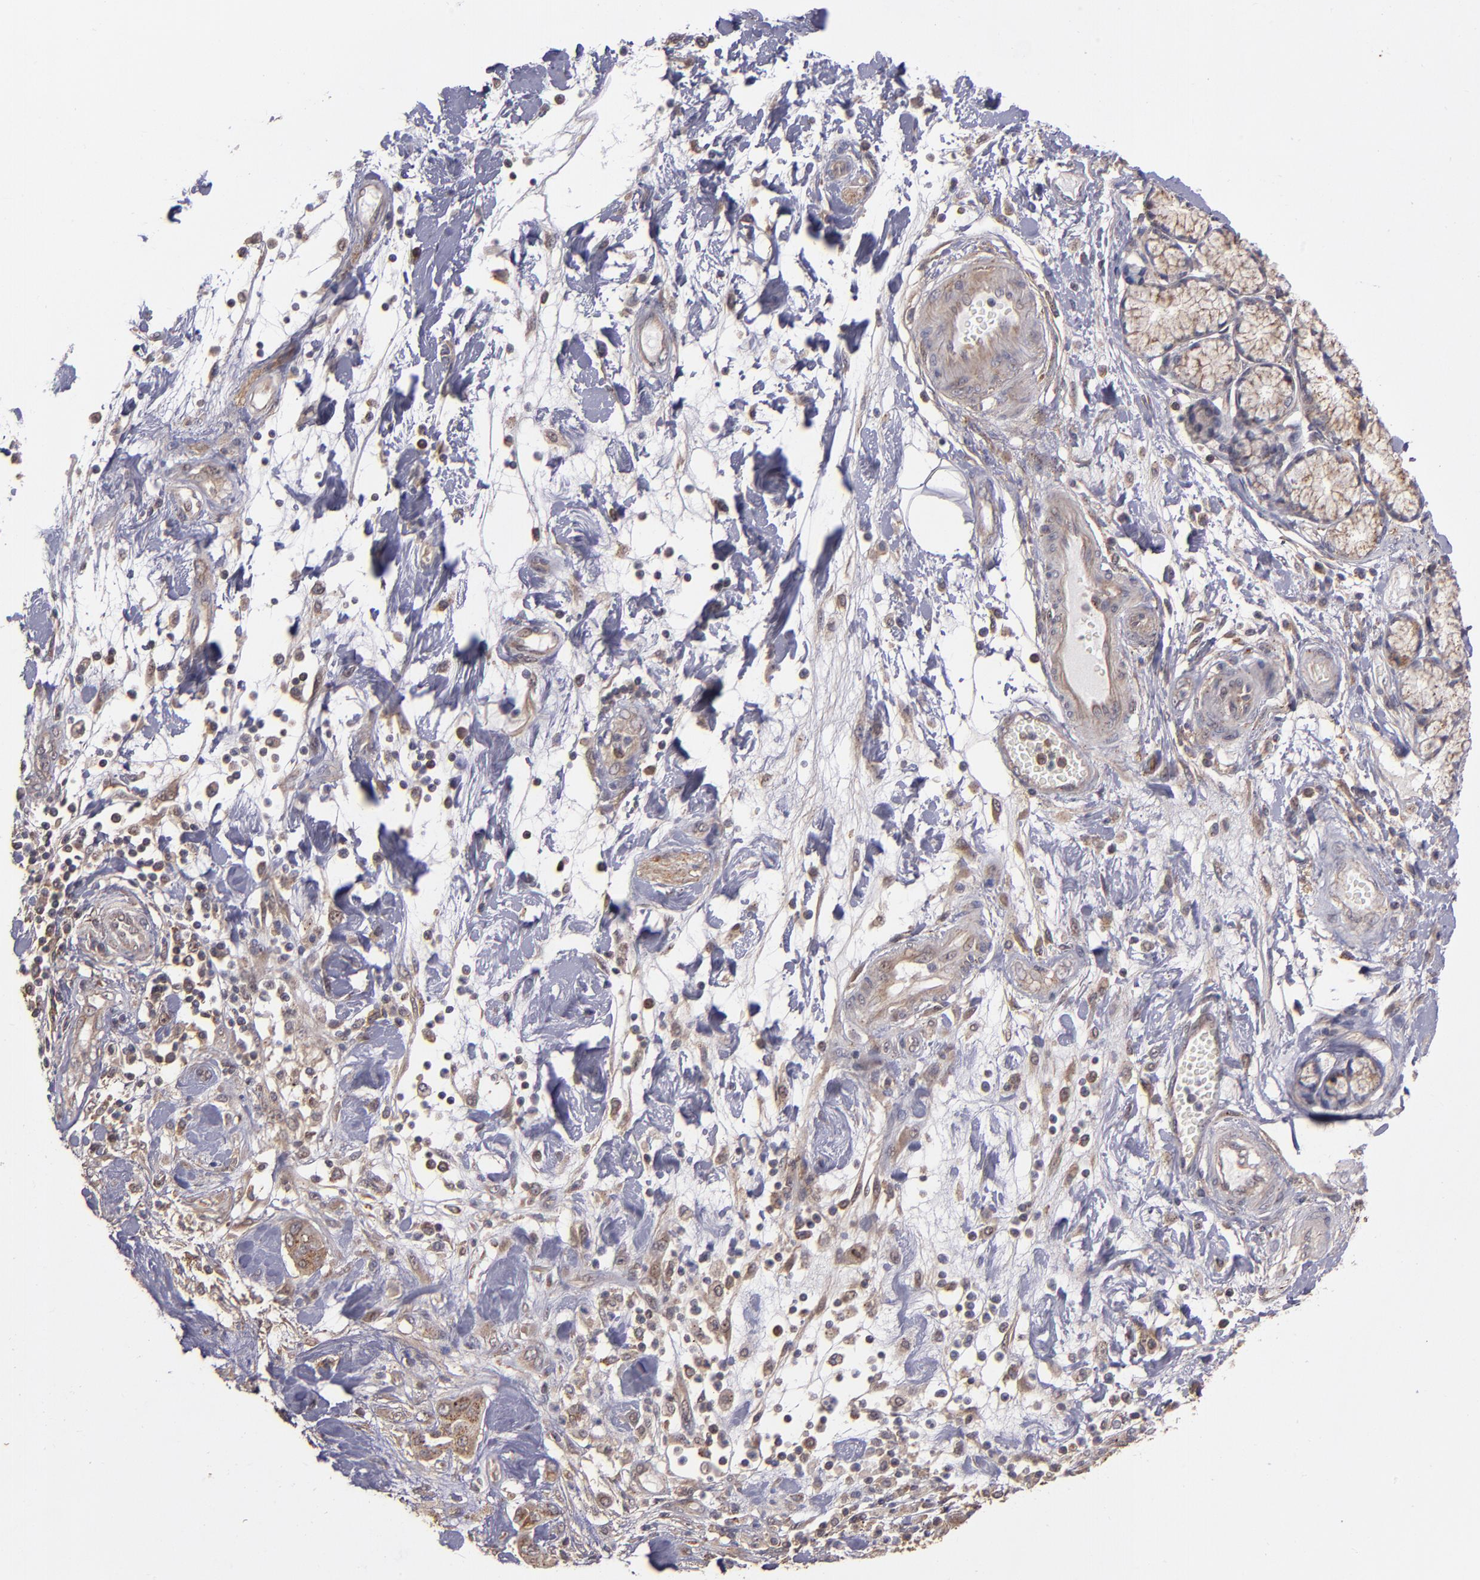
{"staining": {"intensity": "moderate", "quantity": "25%-75%", "location": "cytoplasmic/membranous"}, "tissue": "pancreatic cancer", "cell_type": "Tumor cells", "image_type": "cancer", "snomed": [{"axis": "morphology", "description": "Adenocarcinoma, NOS"}, {"axis": "morphology", "description": "Adenocarcinoma, metastatic, NOS"}, {"axis": "topography", "description": "Lymph node"}, {"axis": "topography", "description": "Pancreas"}, {"axis": "topography", "description": "Duodenum"}], "caption": "Immunohistochemistry (IHC) (DAB) staining of human pancreatic cancer exhibits moderate cytoplasmic/membranous protein expression in approximately 25%-75% of tumor cells. Nuclei are stained in blue.", "gene": "ZFYVE1", "patient": {"sex": "female", "age": 64}}